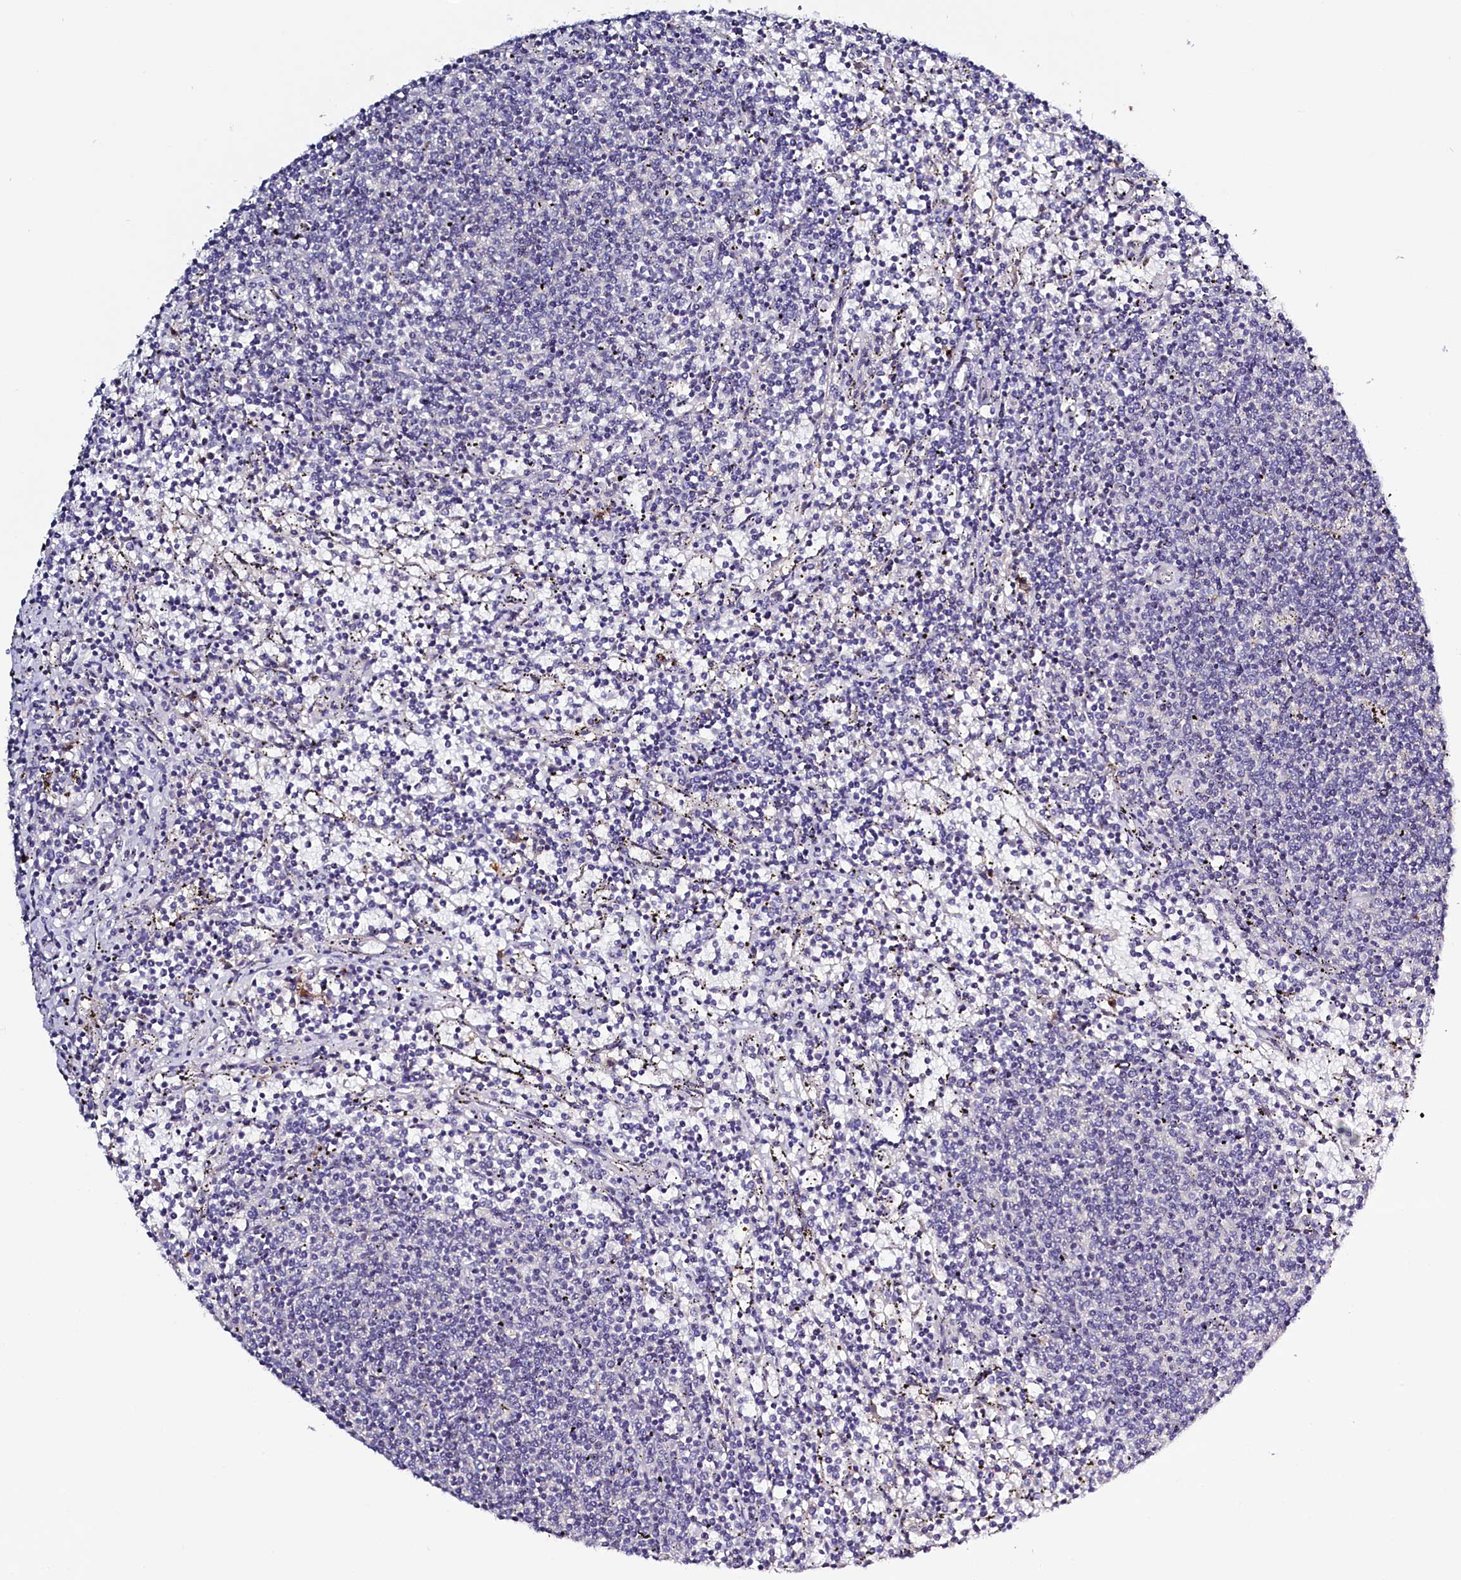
{"staining": {"intensity": "negative", "quantity": "none", "location": "none"}, "tissue": "lymphoma", "cell_type": "Tumor cells", "image_type": "cancer", "snomed": [{"axis": "morphology", "description": "Malignant lymphoma, non-Hodgkin's type, Low grade"}, {"axis": "topography", "description": "Spleen"}], "caption": "High magnification brightfield microscopy of lymphoma stained with DAB (3,3'-diaminobenzidine) (brown) and counterstained with hematoxylin (blue): tumor cells show no significant positivity.", "gene": "PDE6D", "patient": {"sex": "female", "age": 50}}